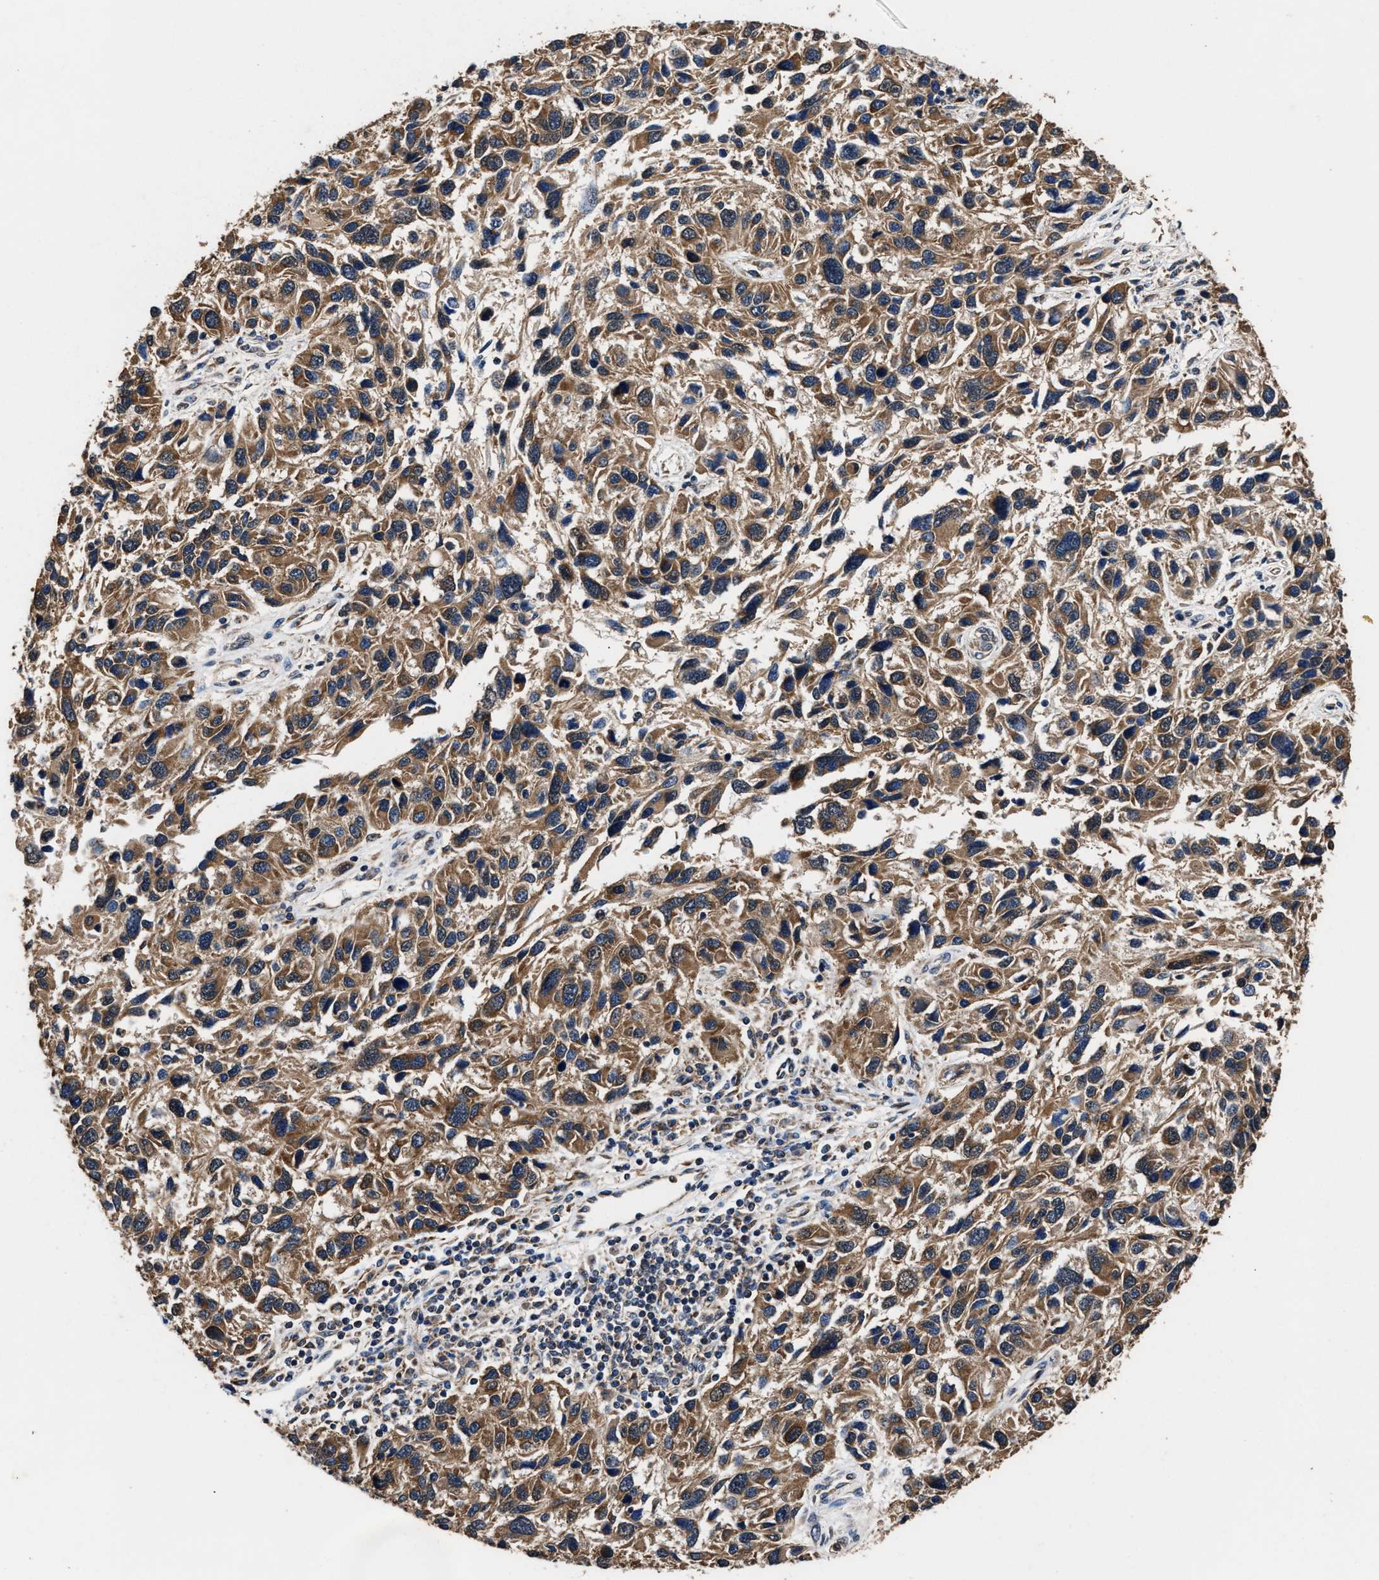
{"staining": {"intensity": "moderate", "quantity": ">75%", "location": "cytoplasmic/membranous"}, "tissue": "melanoma", "cell_type": "Tumor cells", "image_type": "cancer", "snomed": [{"axis": "morphology", "description": "Malignant melanoma, NOS"}, {"axis": "topography", "description": "Skin"}], "caption": "Human malignant melanoma stained with a brown dye exhibits moderate cytoplasmic/membranous positive staining in approximately >75% of tumor cells.", "gene": "ACLY", "patient": {"sex": "male", "age": 53}}